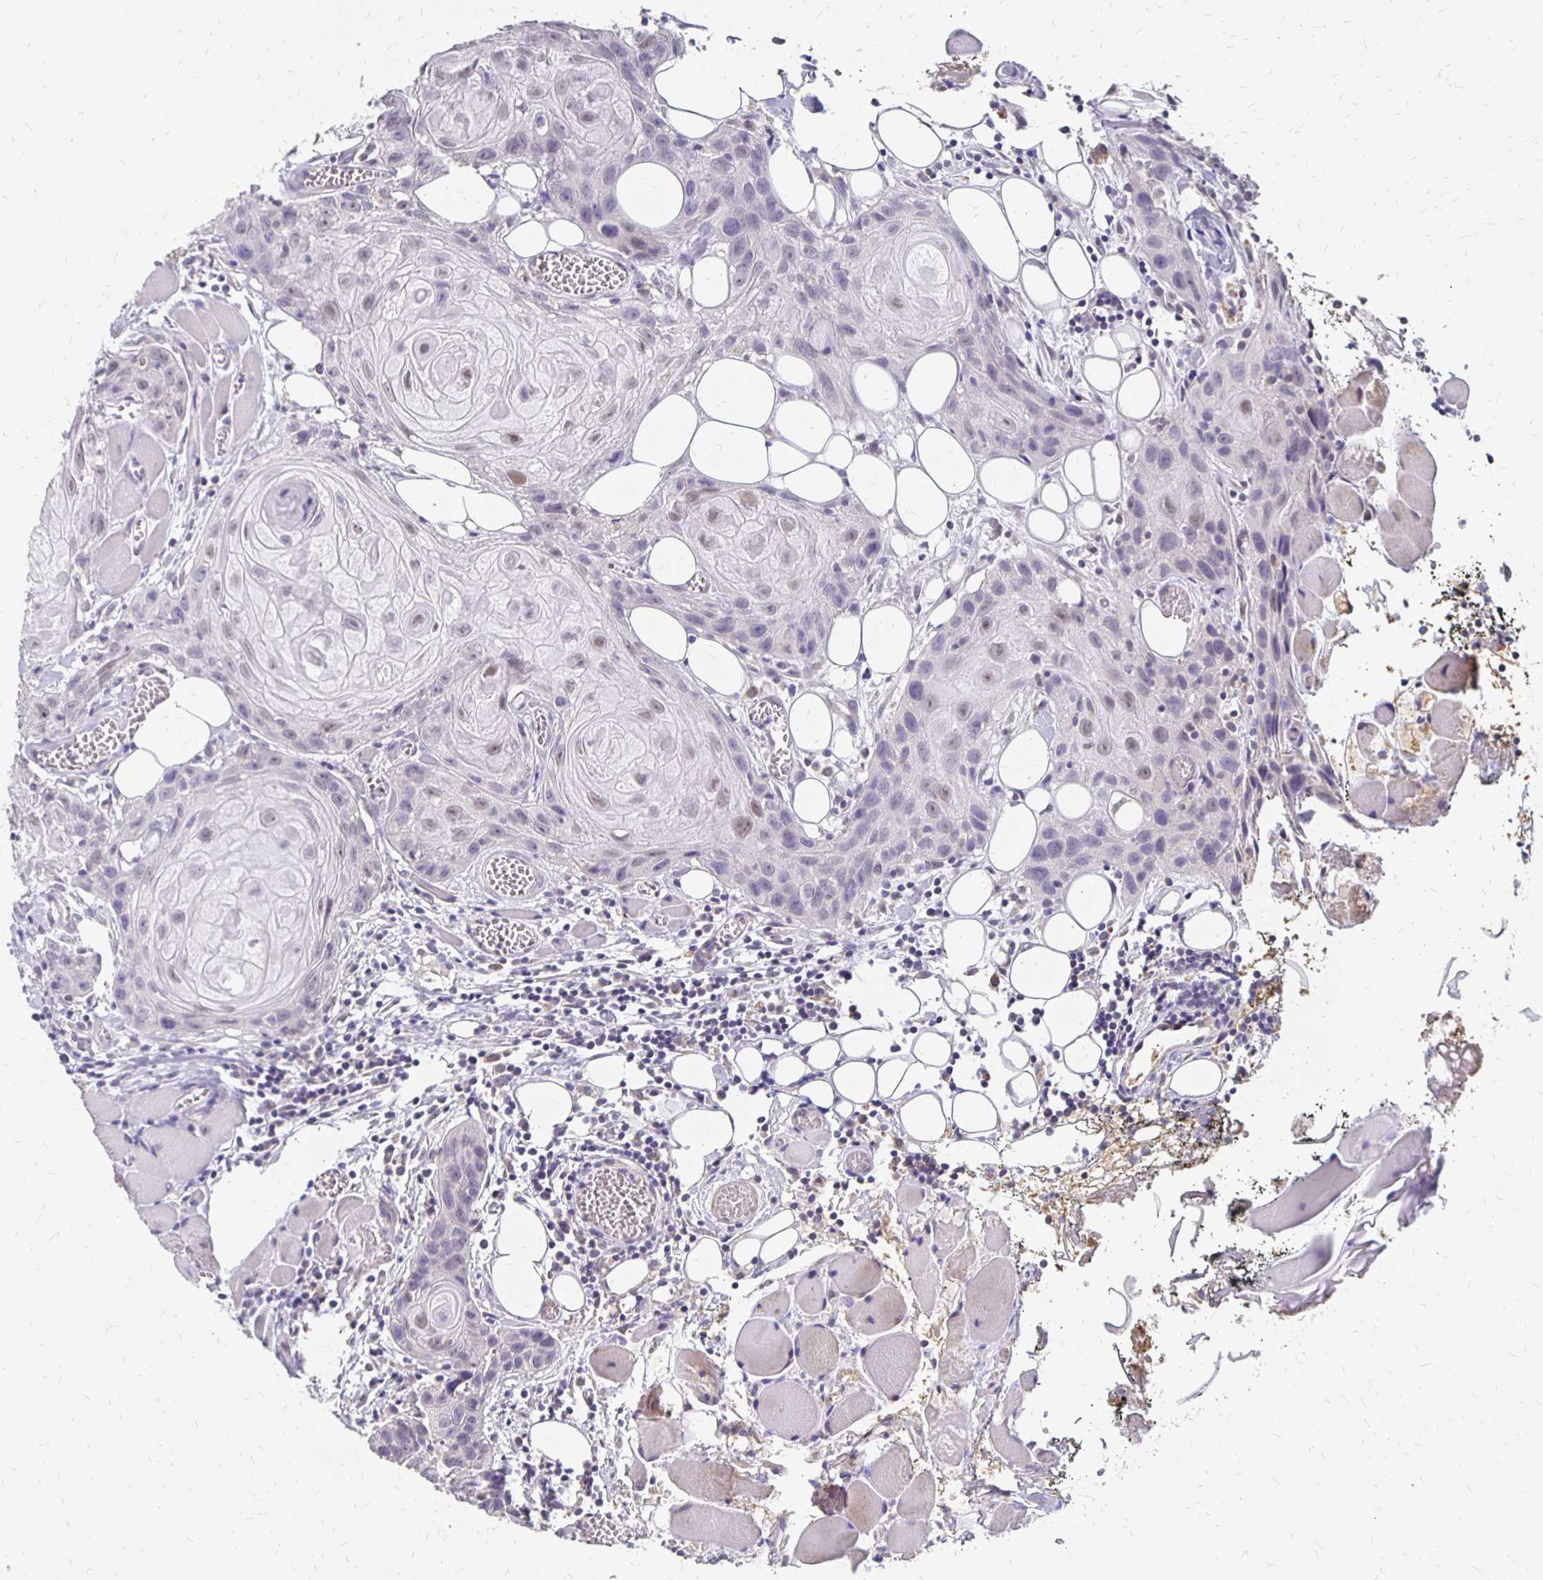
{"staining": {"intensity": "weak", "quantity": "<25%", "location": "nuclear"}, "tissue": "head and neck cancer", "cell_type": "Tumor cells", "image_type": "cancer", "snomed": [{"axis": "morphology", "description": "Squamous cell carcinoma, NOS"}, {"axis": "topography", "description": "Oral tissue"}, {"axis": "topography", "description": "Head-Neck"}], "caption": "Immunohistochemical staining of human head and neck cancer (squamous cell carcinoma) reveals no significant positivity in tumor cells. (DAB (3,3'-diaminobenzidine) immunohistochemistry (IHC) with hematoxylin counter stain).", "gene": "ATOSB", "patient": {"sex": "male", "age": 58}}